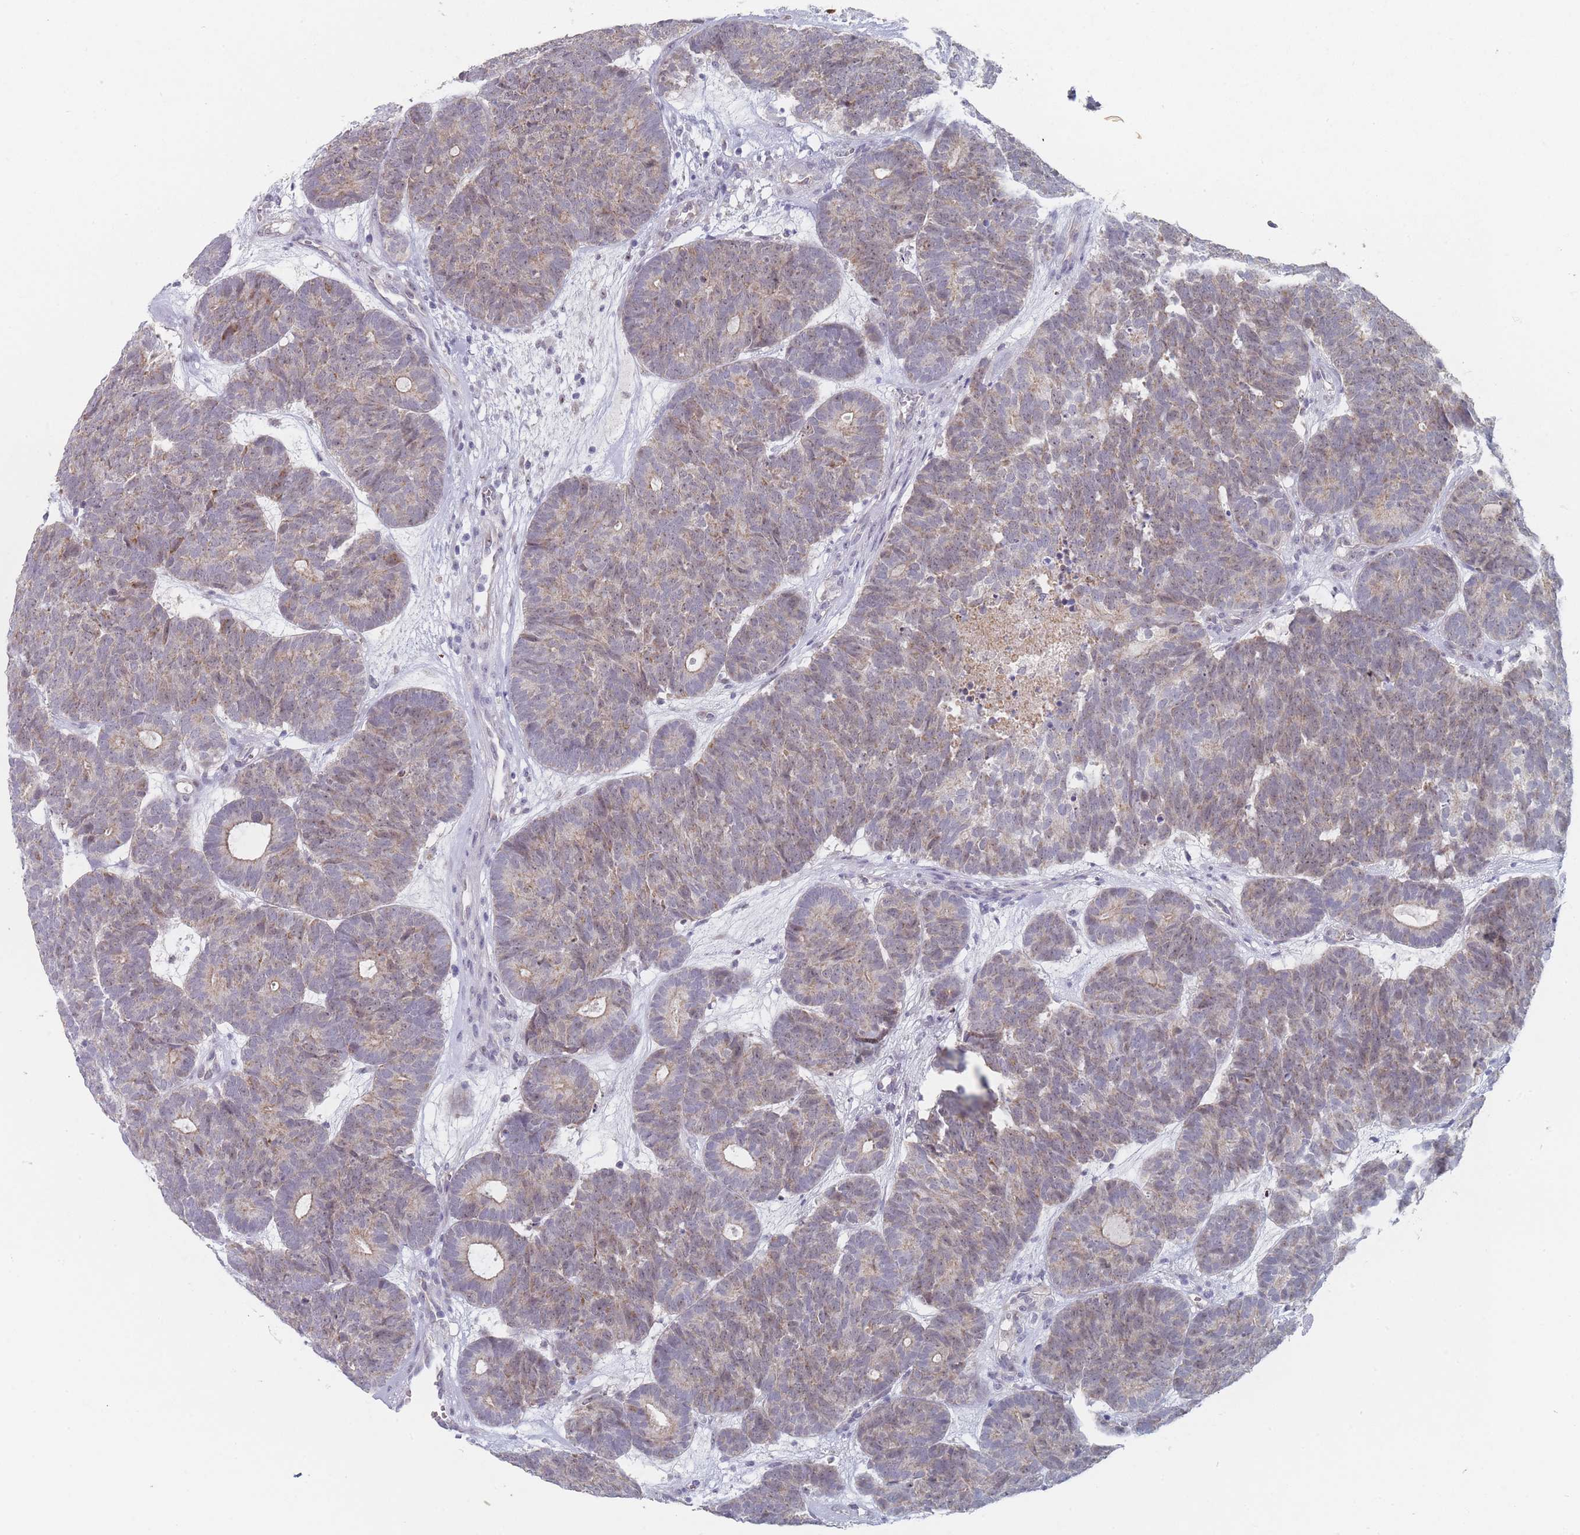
{"staining": {"intensity": "weak", "quantity": "25%-75%", "location": "cytoplasmic/membranous"}, "tissue": "head and neck cancer", "cell_type": "Tumor cells", "image_type": "cancer", "snomed": [{"axis": "morphology", "description": "Adenocarcinoma, NOS"}, {"axis": "topography", "description": "Head-Neck"}], "caption": "Protein staining of adenocarcinoma (head and neck) tissue displays weak cytoplasmic/membranous positivity in approximately 25%-75% of tumor cells.", "gene": "RNF8", "patient": {"sex": "female", "age": 81}}